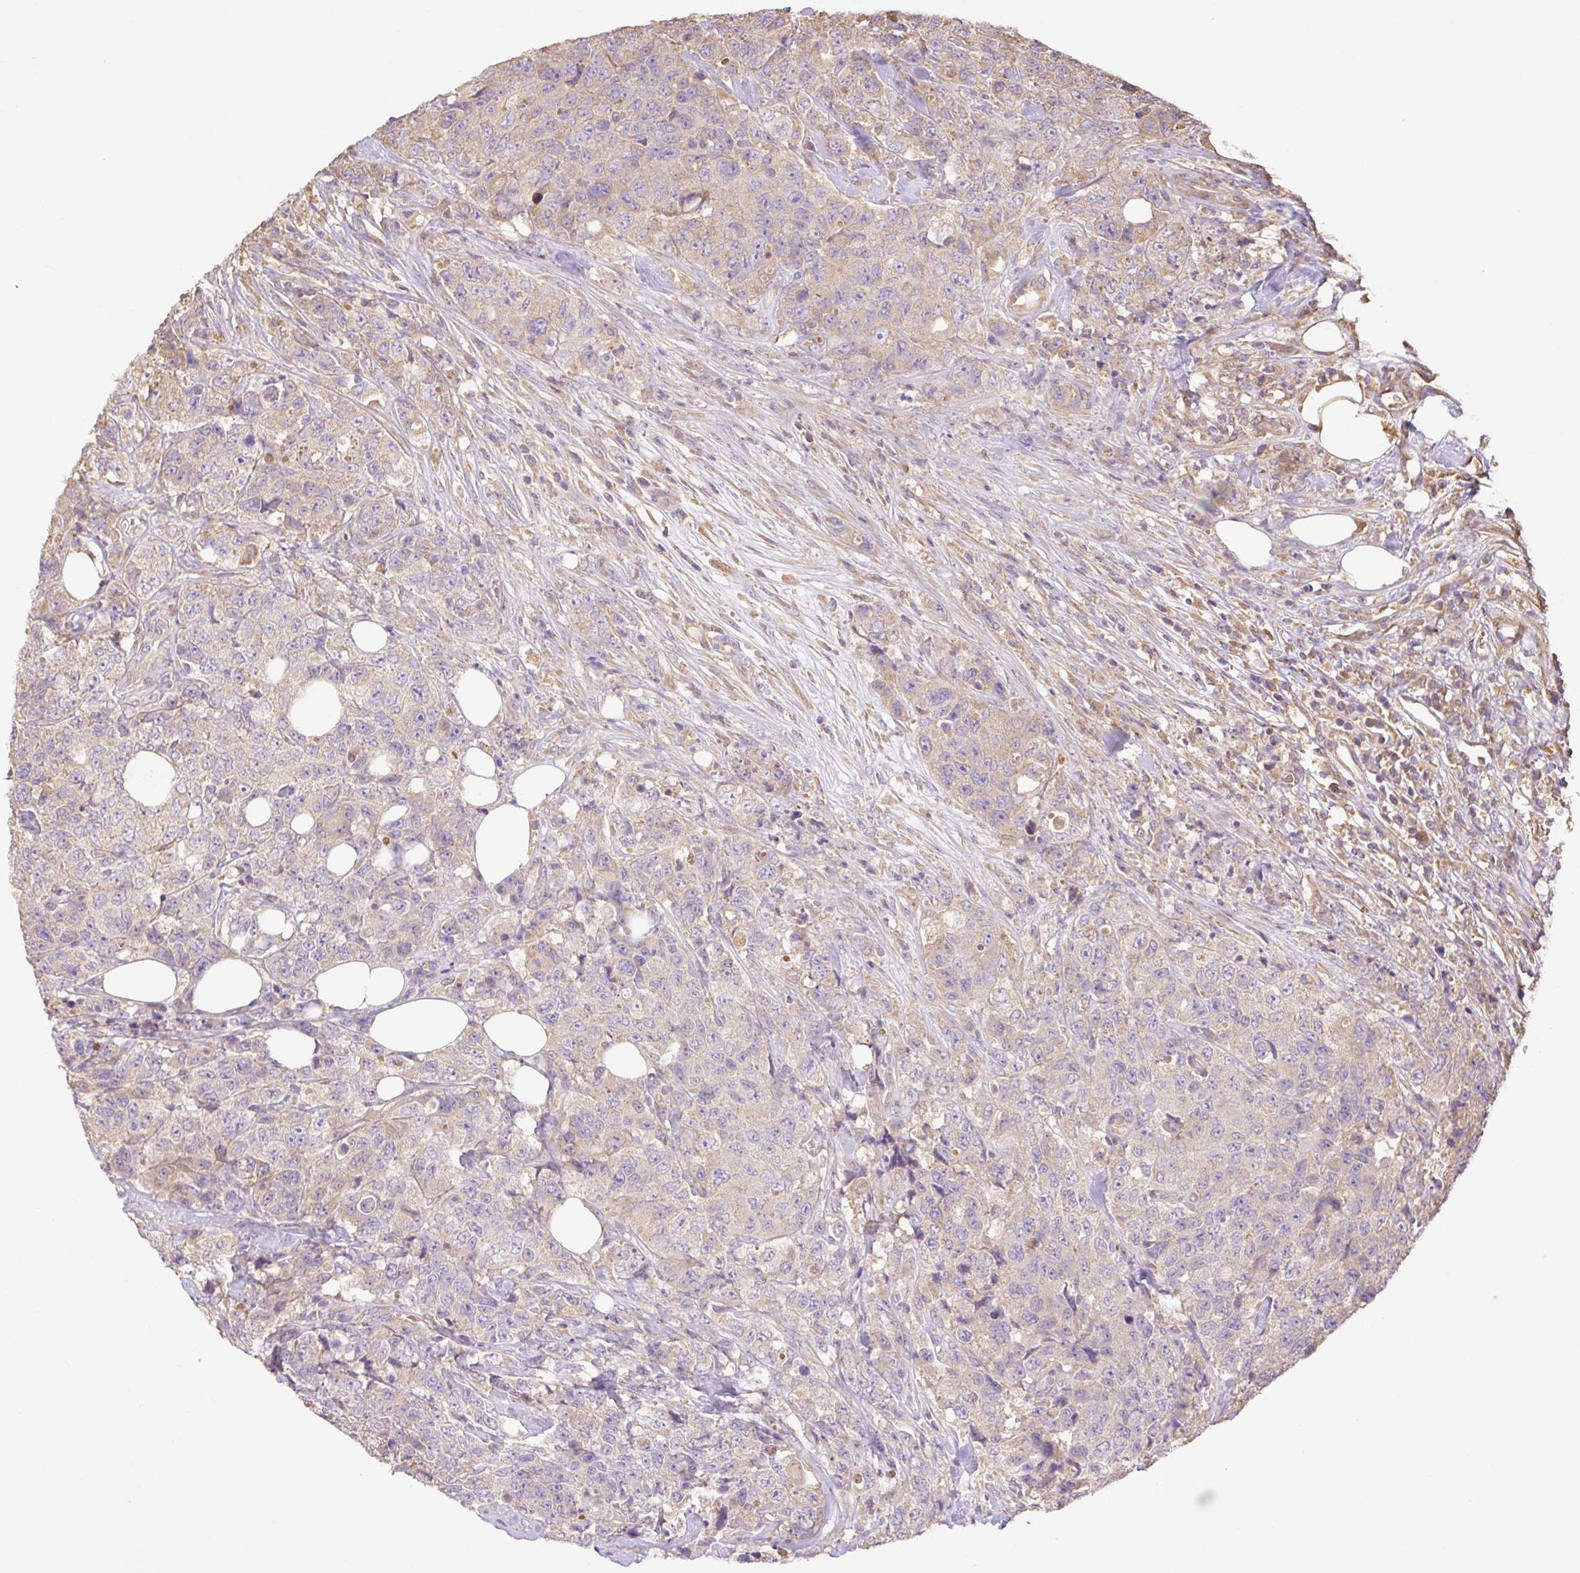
{"staining": {"intensity": "weak", "quantity": "<25%", "location": "cytoplasmic/membranous"}, "tissue": "urothelial cancer", "cell_type": "Tumor cells", "image_type": "cancer", "snomed": [{"axis": "morphology", "description": "Urothelial carcinoma, High grade"}, {"axis": "topography", "description": "Urinary bladder"}], "caption": "Urothelial carcinoma (high-grade) was stained to show a protein in brown. There is no significant staining in tumor cells. (DAB (3,3'-diaminobenzidine) immunohistochemistry with hematoxylin counter stain).", "gene": "DESI1", "patient": {"sex": "female", "age": 78}}